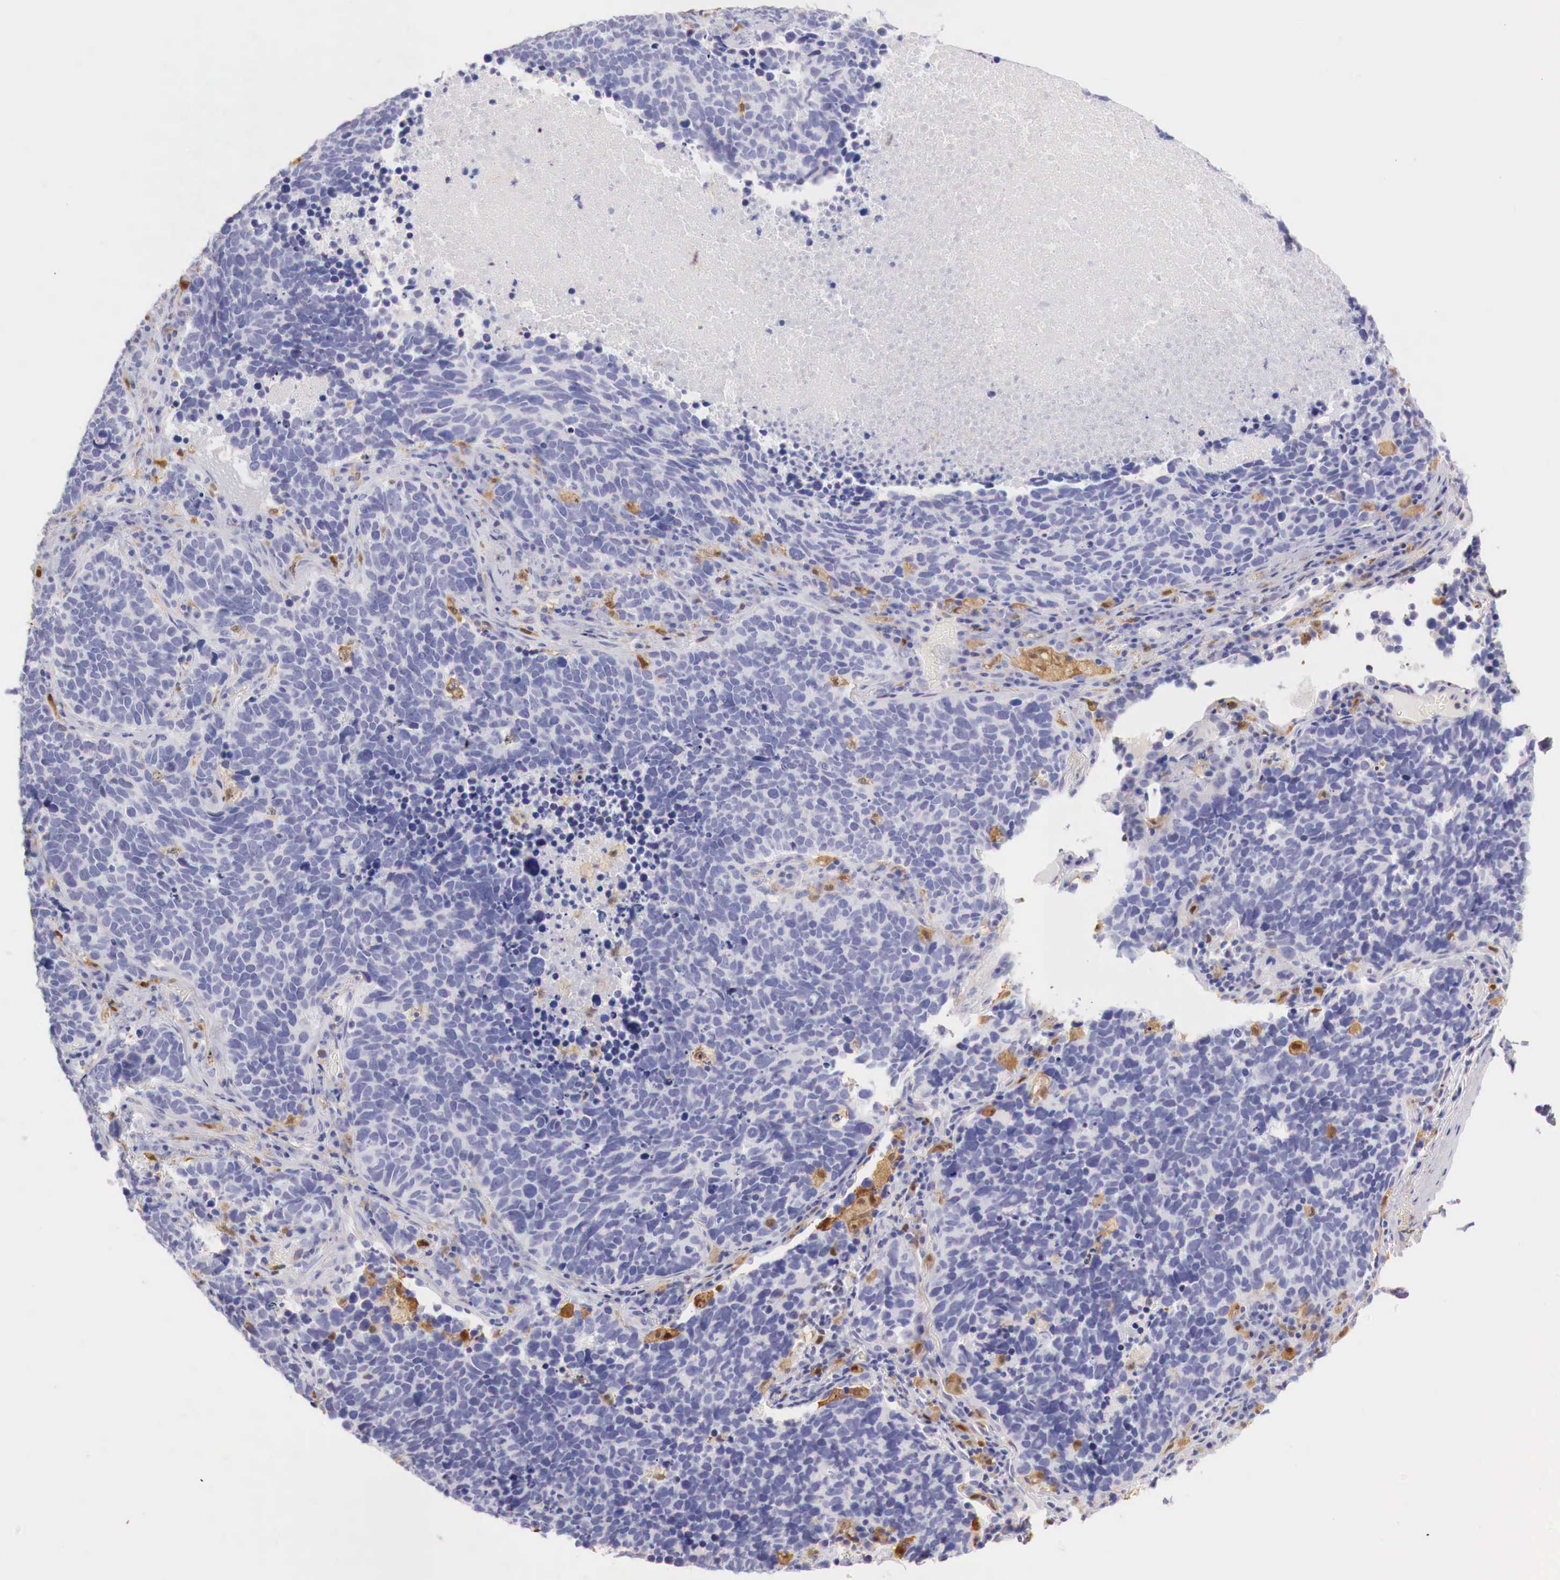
{"staining": {"intensity": "negative", "quantity": "none", "location": "none"}, "tissue": "lung cancer", "cell_type": "Tumor cells", "image_type": "cancer", "snomed": [{"axis": "morphology", "description": "Neoplasm, malignant, NOS"}, {"axis": "topography", "description": "Lung"}], "caption": "A micrograph of malignant neoplasm (lung) stained for a protein reveals no brown staining in tumor cells. Nuclei are stained in blue.", "gene": "RENBP", "patient": {"sex": "female", "age": 75}}